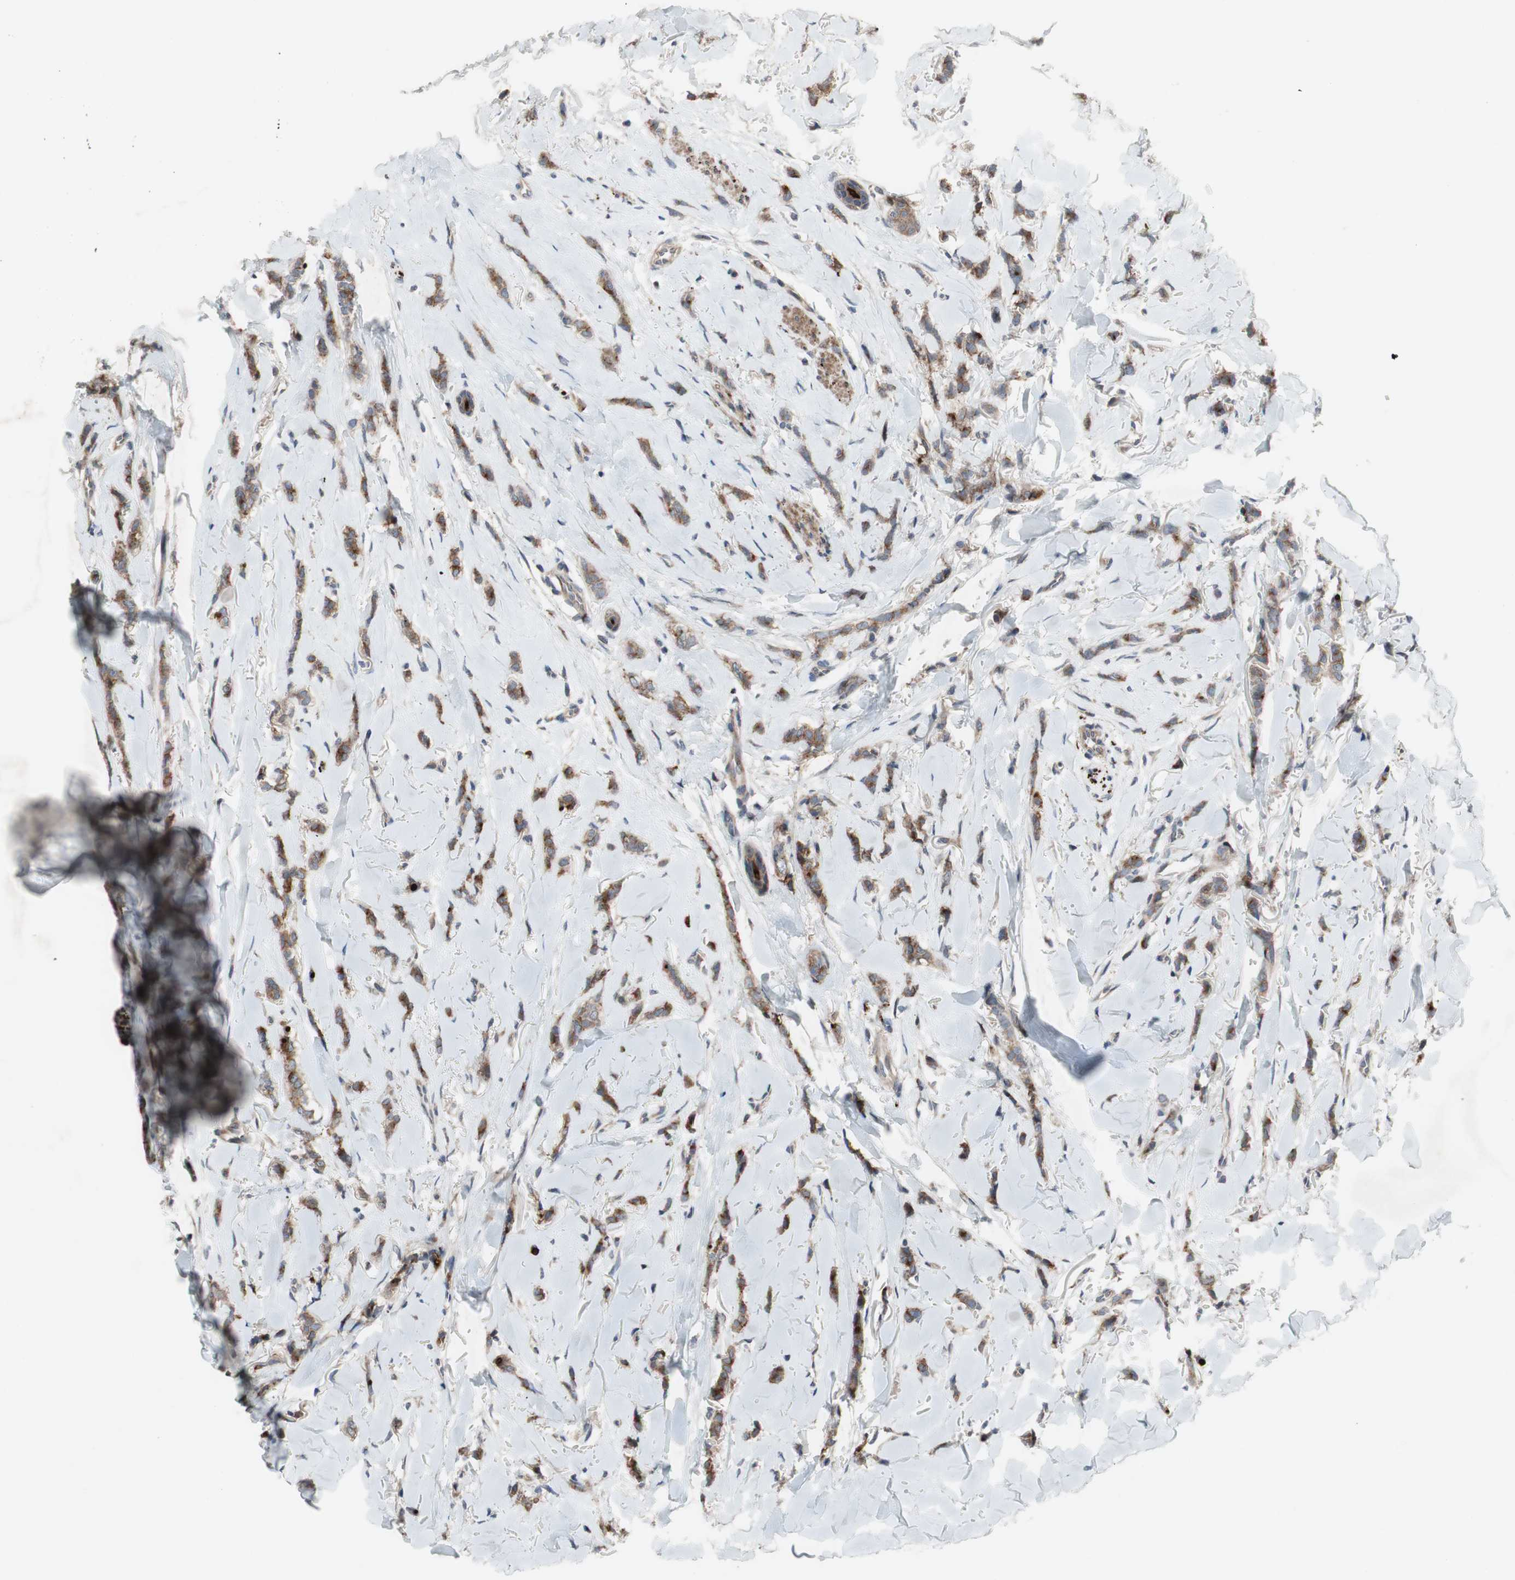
{"staining": {"intensity": "moderate", "quantity": ">75%", "location": "cytoplasmic/membranous"}, "tissue": "breast cancer", "cell_type": "Tumor cells", "image_type": "cancer", "snomed": [{"axis": "morphology", "description": "Lobular carcinoma"}, {"axis": "topography", "description": "Skin"}, {"axis": "topography", "description": "Breast"}], "caption": "Immunohistochemistry (IHC) image of human breast cancer stained for a protein (brown), which exhibits medium levels of moderate cytoplasmic/membranous positivity in about >75% of tumor cells.", "gene": "OAZ1", "patient": {"sex": "female", "age": 46}}